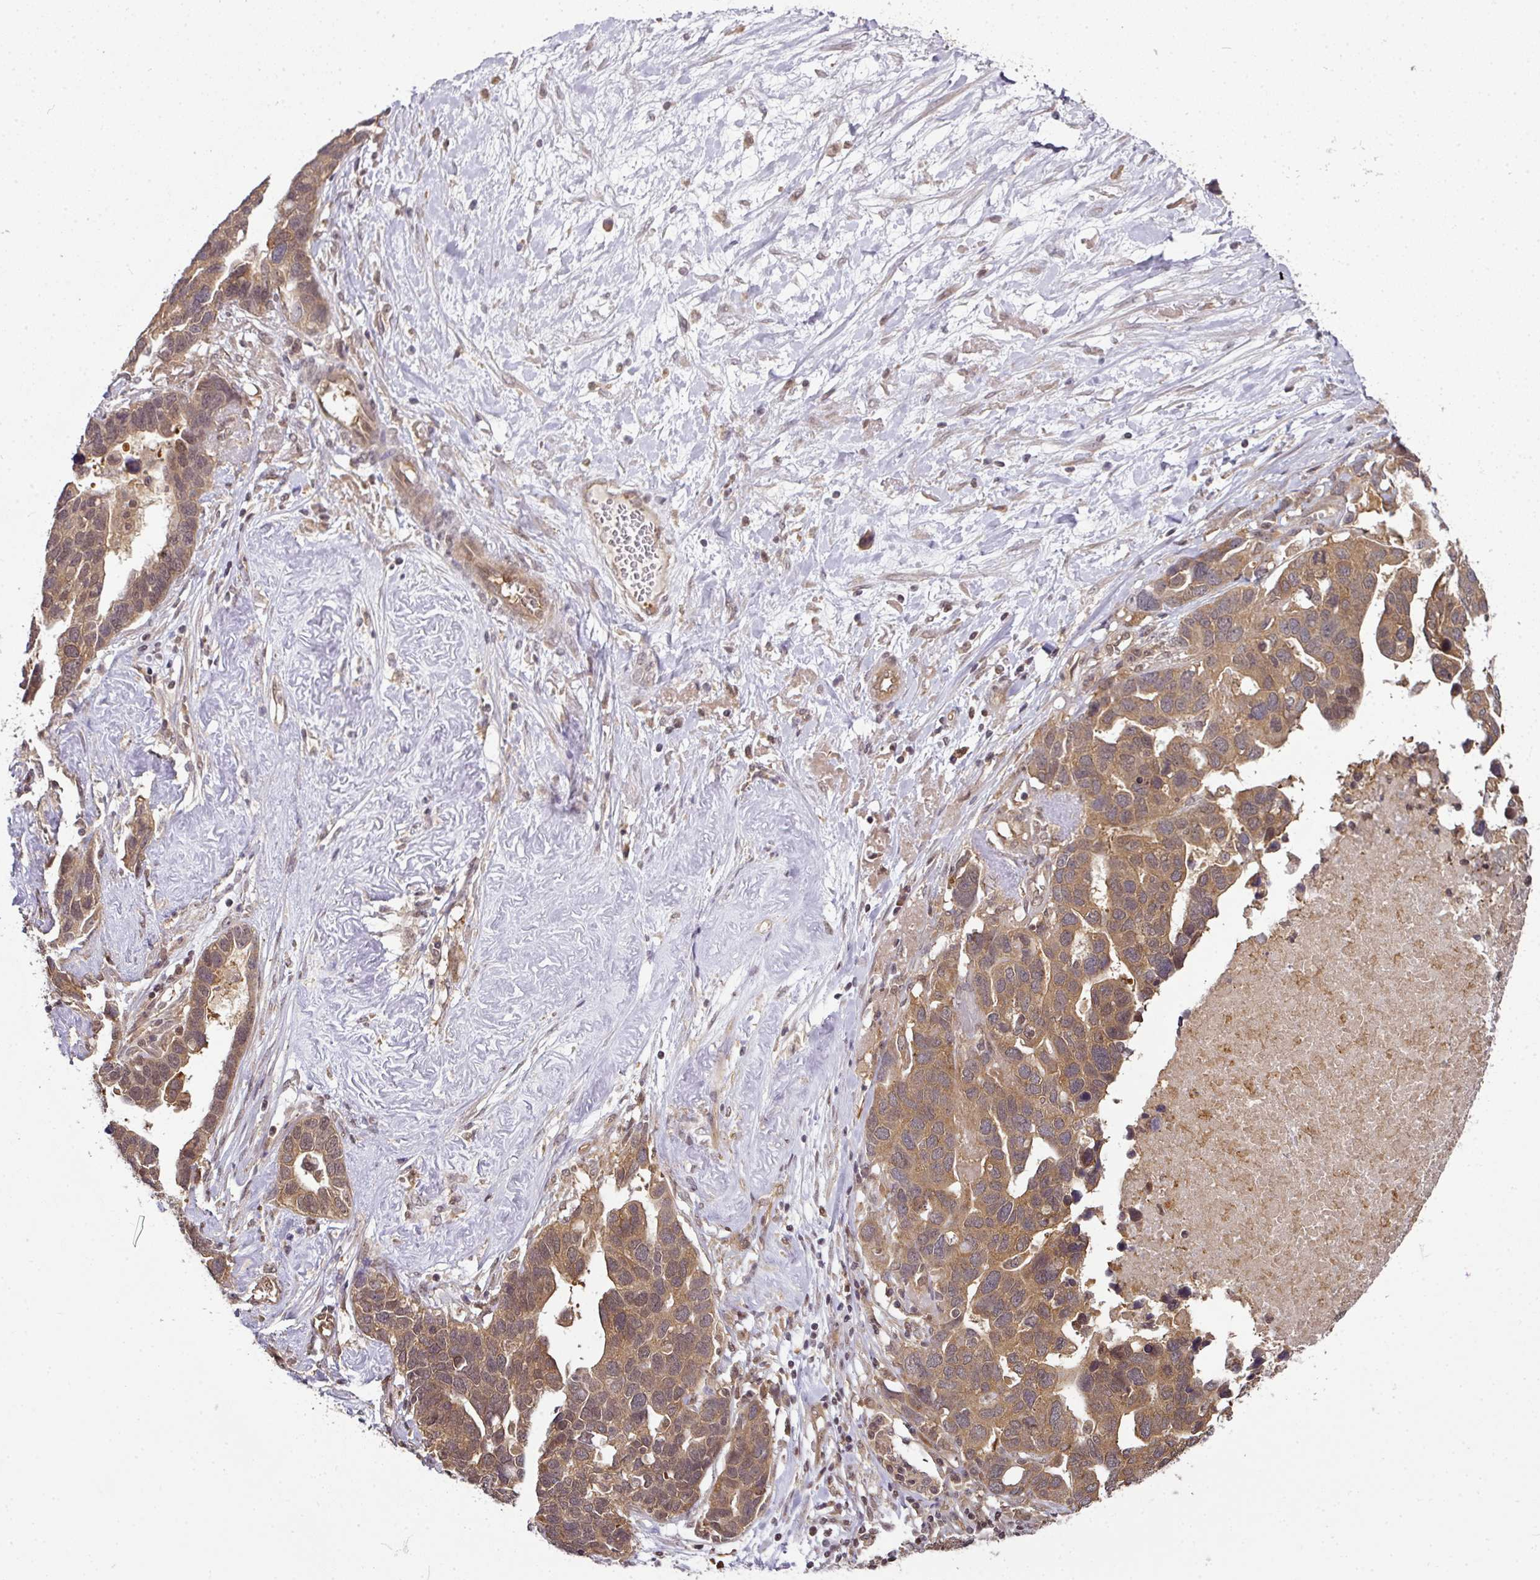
{"staining": {"intensity": "moderate", "quantity": ">75%", "location": "cytoplasmic/membranous"}, "tissue": "ovarian cancer", "cell_type": "Tumor cells", "image_type": "cancer", "snomed": [{"axis": "morphology", "description": "Cystadenocarcinoma, serous, NOS"}, {"axis": "topography", "description": "Ovary"}], "caption": "Immunohistochemical staining of ovarian cancer shows medium levels of moderate cytoplasmic/membranous protein expression in about >75% of tumor cells.", "gene": "ANKRD18A", "patient": {"sex": "female", "age": 54}}